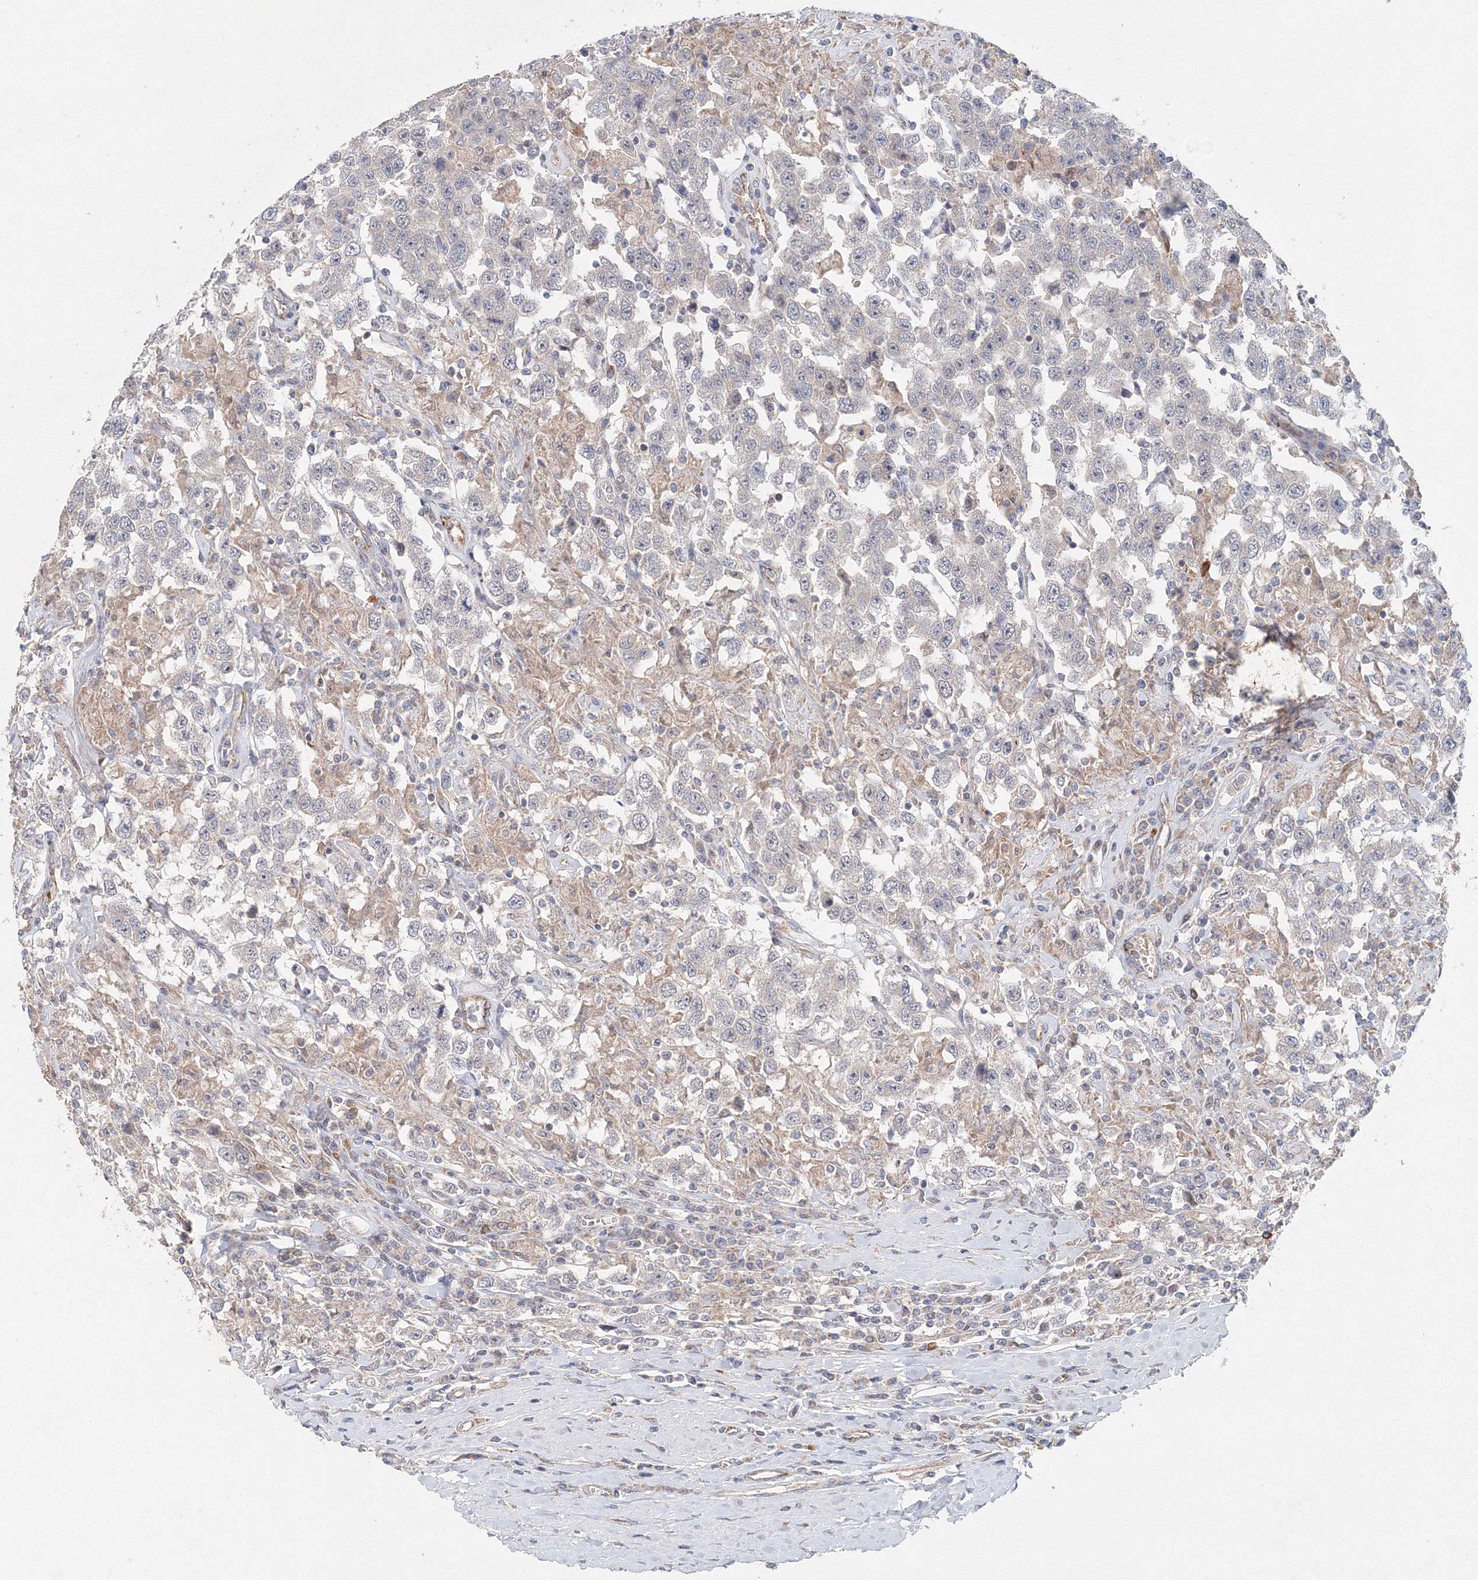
{"staining": {"intensity": "negative", "quantity": "none", "location": "none"}, "tissue": "testis cancer", "cell_type": "Tumor cells", "image_type": "cancer", "snomed": [{"axis": "morphology", "description": "Seminoma, NOS"}, {"axis": "topography", "description": "Testis"}], "caption": "Micrograph shows no significant protein staining in tumor cells of testis seminoma.", "gene": "WDR49", "patient": {"sex": "male", "age": 41}}